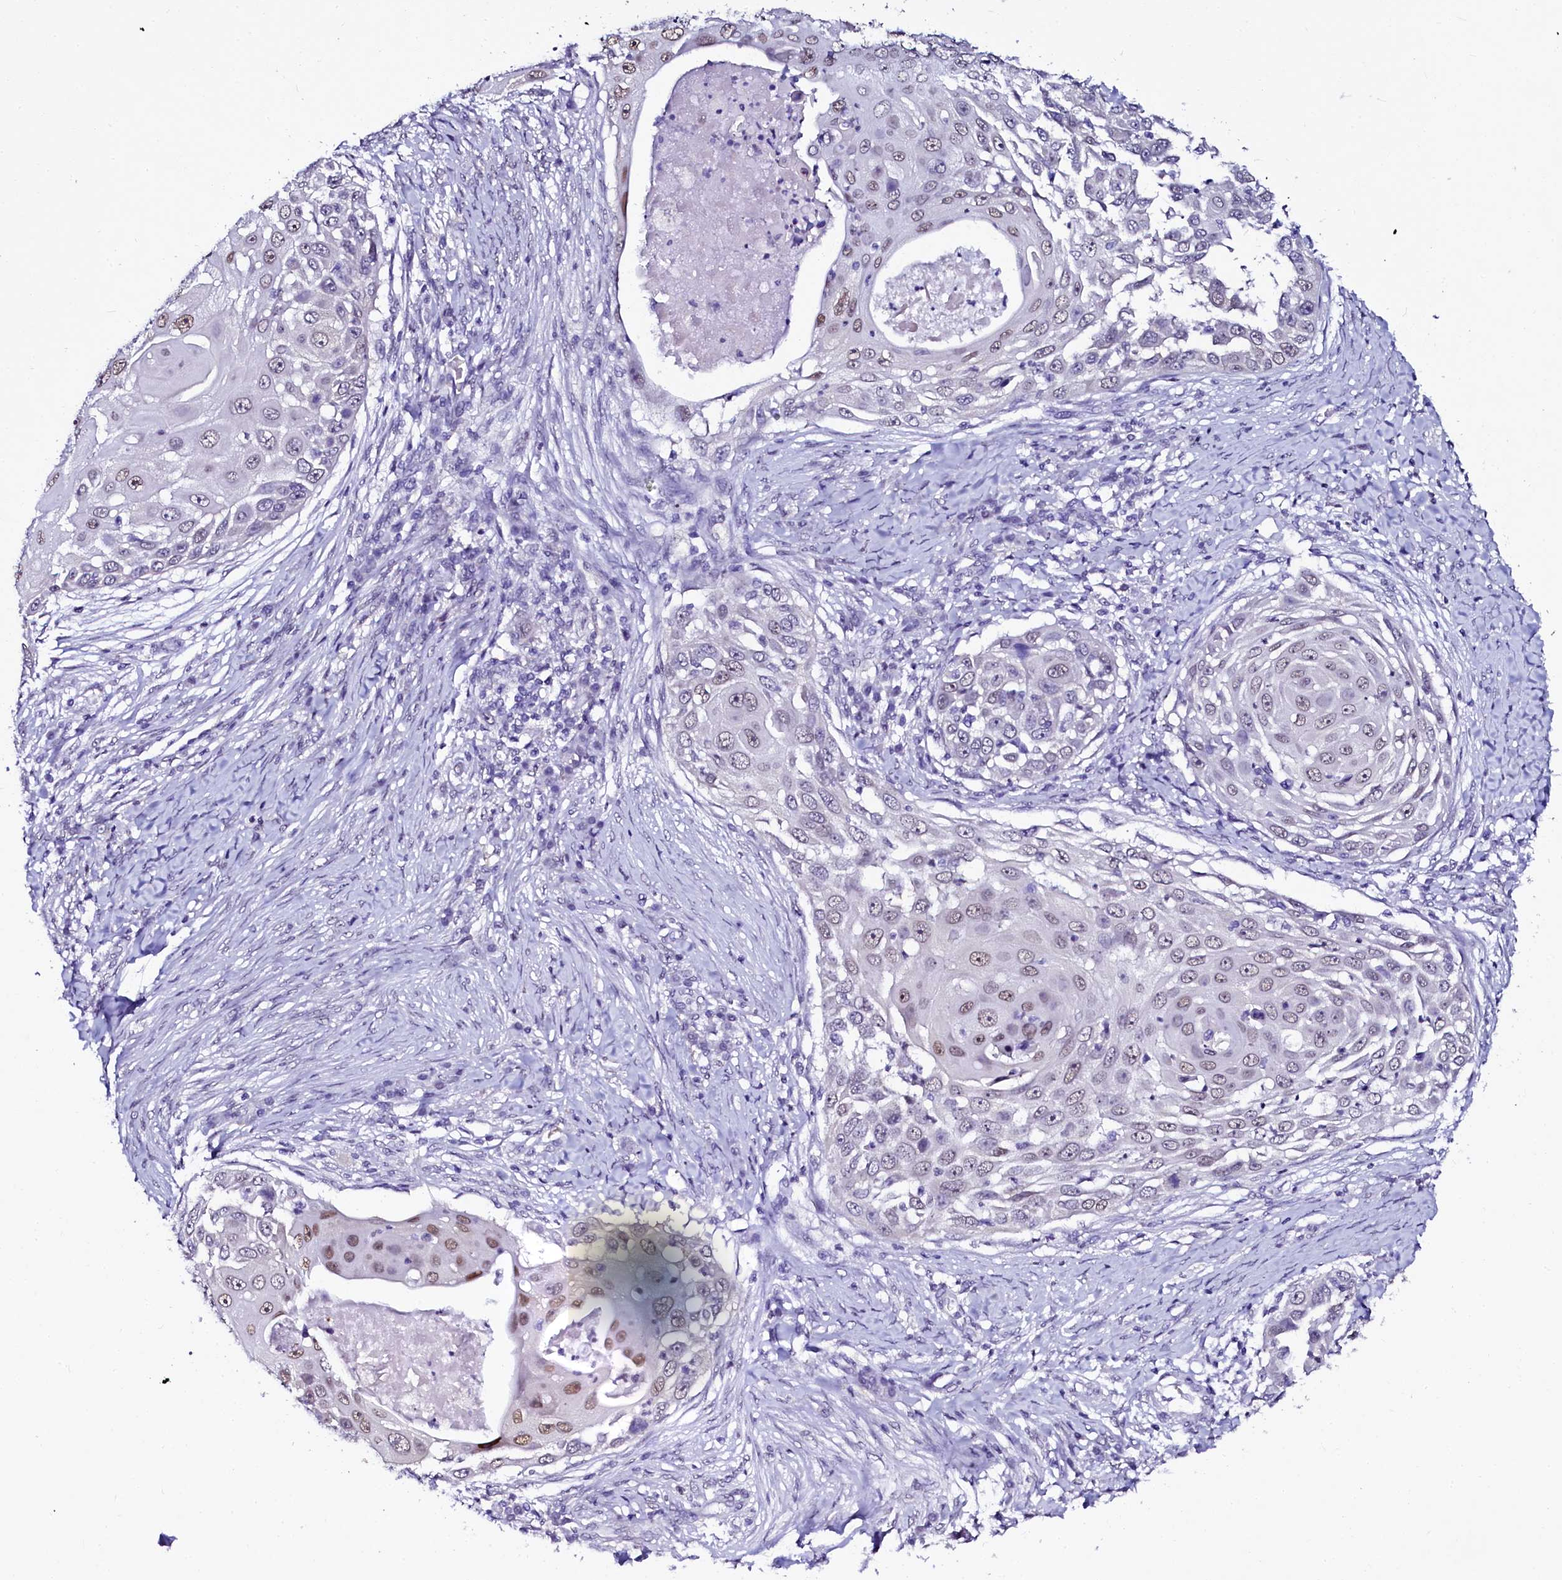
{"staining": {"intensity": "moderate", "quantity": "<25%", "location": "nuclear"}, "tissue": "skin cancer", "cell_type": "Tumor cells", "image_type": "cancer", "snomed": [{"axis": "morphology", "description": "Squamous cell carcinoma, NOS"}, {"axis": "topography", "description": "Skin"}], "caption": "Protein positivity by IHC reveals moderate nuclear expression in approximately <25% of tumor cells in skin cancer. (Brightfield microscopy of DAB IHC at high magnification).", "gene": "SORD", "patient": {"sex": "female", "age": 44}}